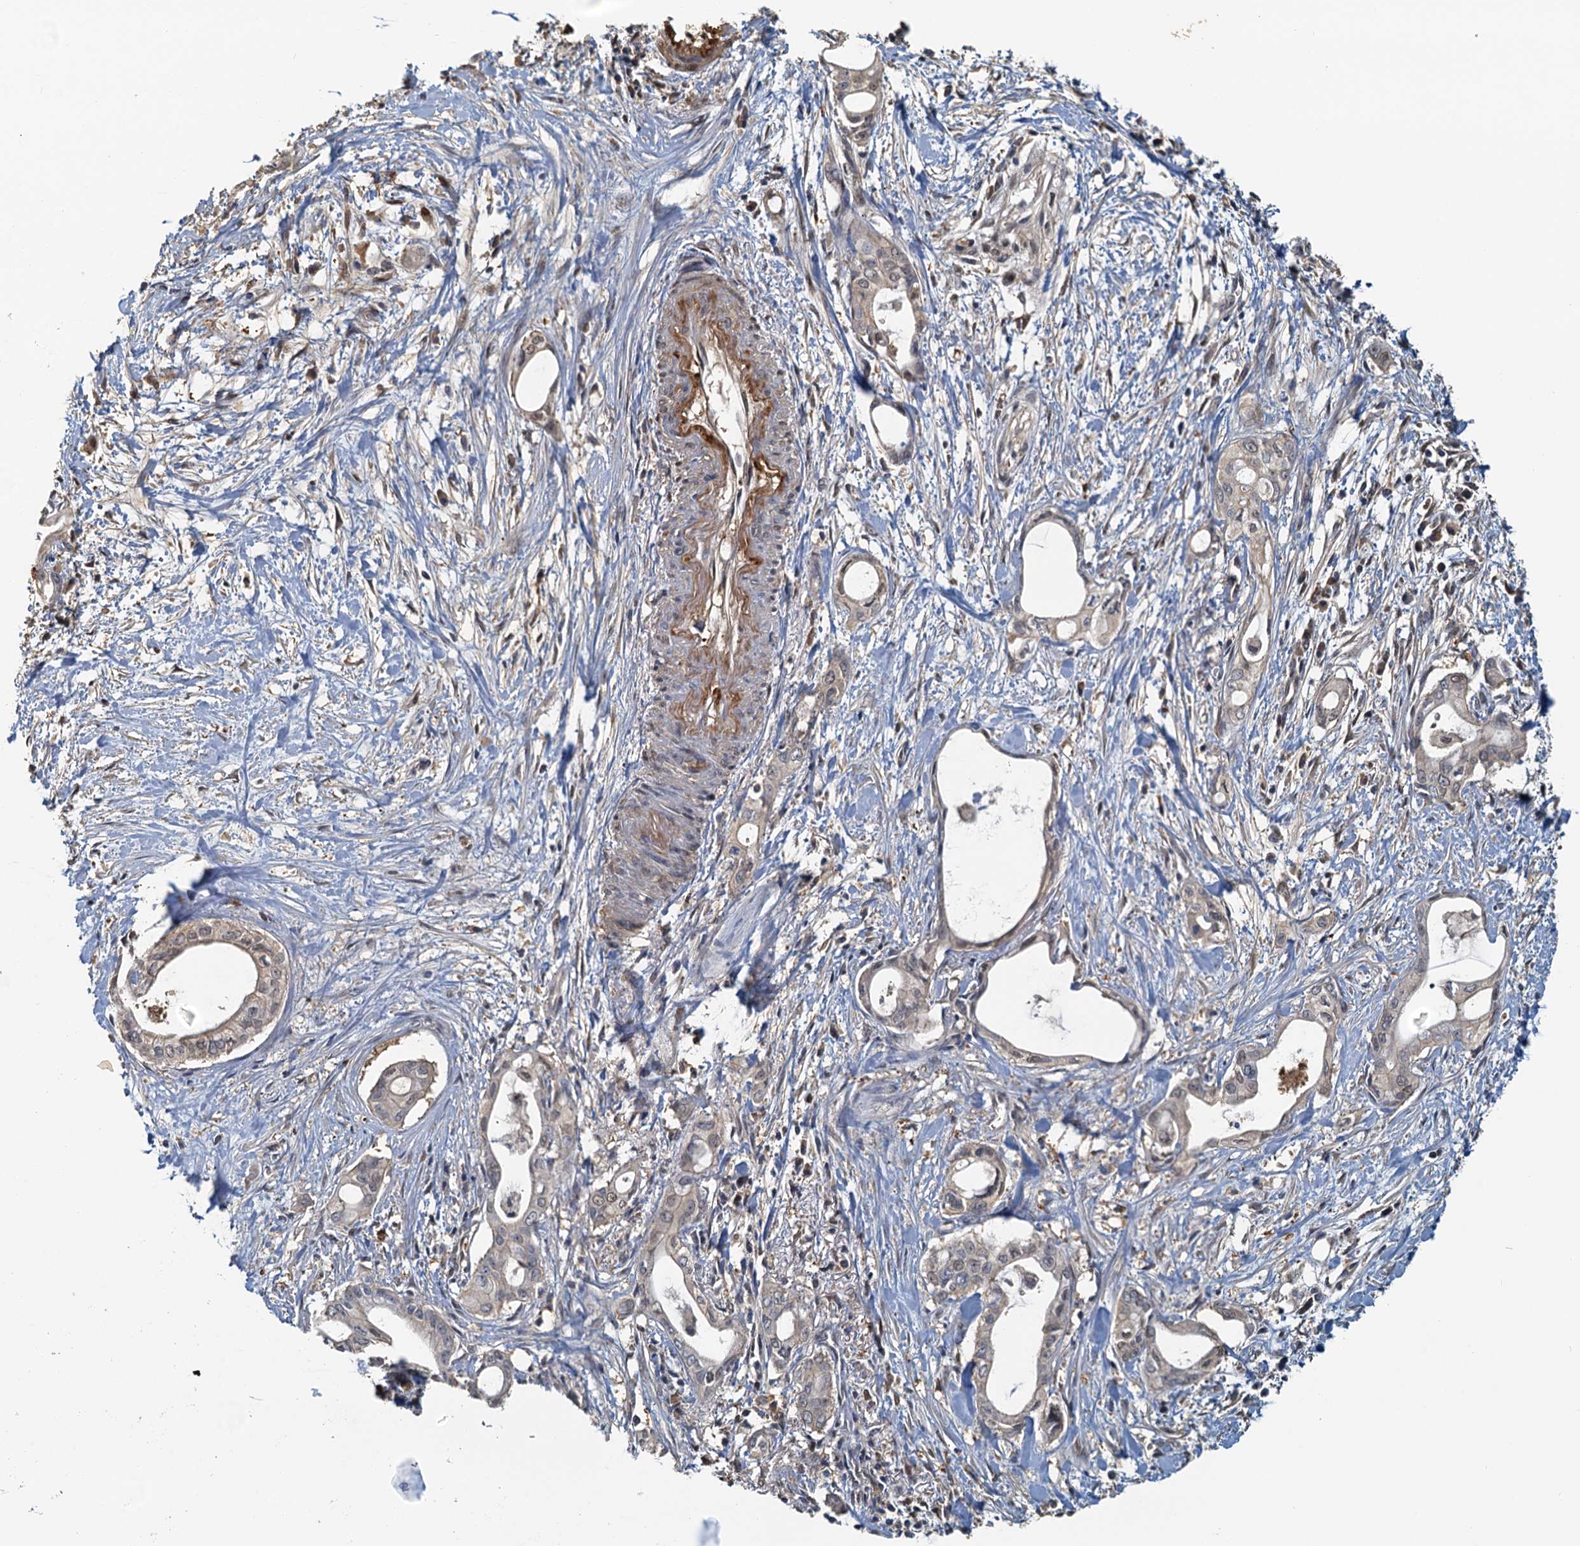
{"staining": {"intensity": "weak", "quantity": "25%-75%", "location": "cytoplasmic/membranous"}, "tissue": "pancreatic cancer", "cell_type": "Tumor cells", "image_type": "cancer", "snomed": [{"axis": "morphology", "description": "Adenocarcinoma, NOS"}, {"axis": "topography", "description": "Pancreas"}], "caption": "Protein expression analysis of human adenocarcinoma (pancreatic) reveals weak cytoplasmic/membranous expression in about 25%-75% of tumor cells.", "gene": "UBL7", "patient": {"sex": "male", "age": 72}}